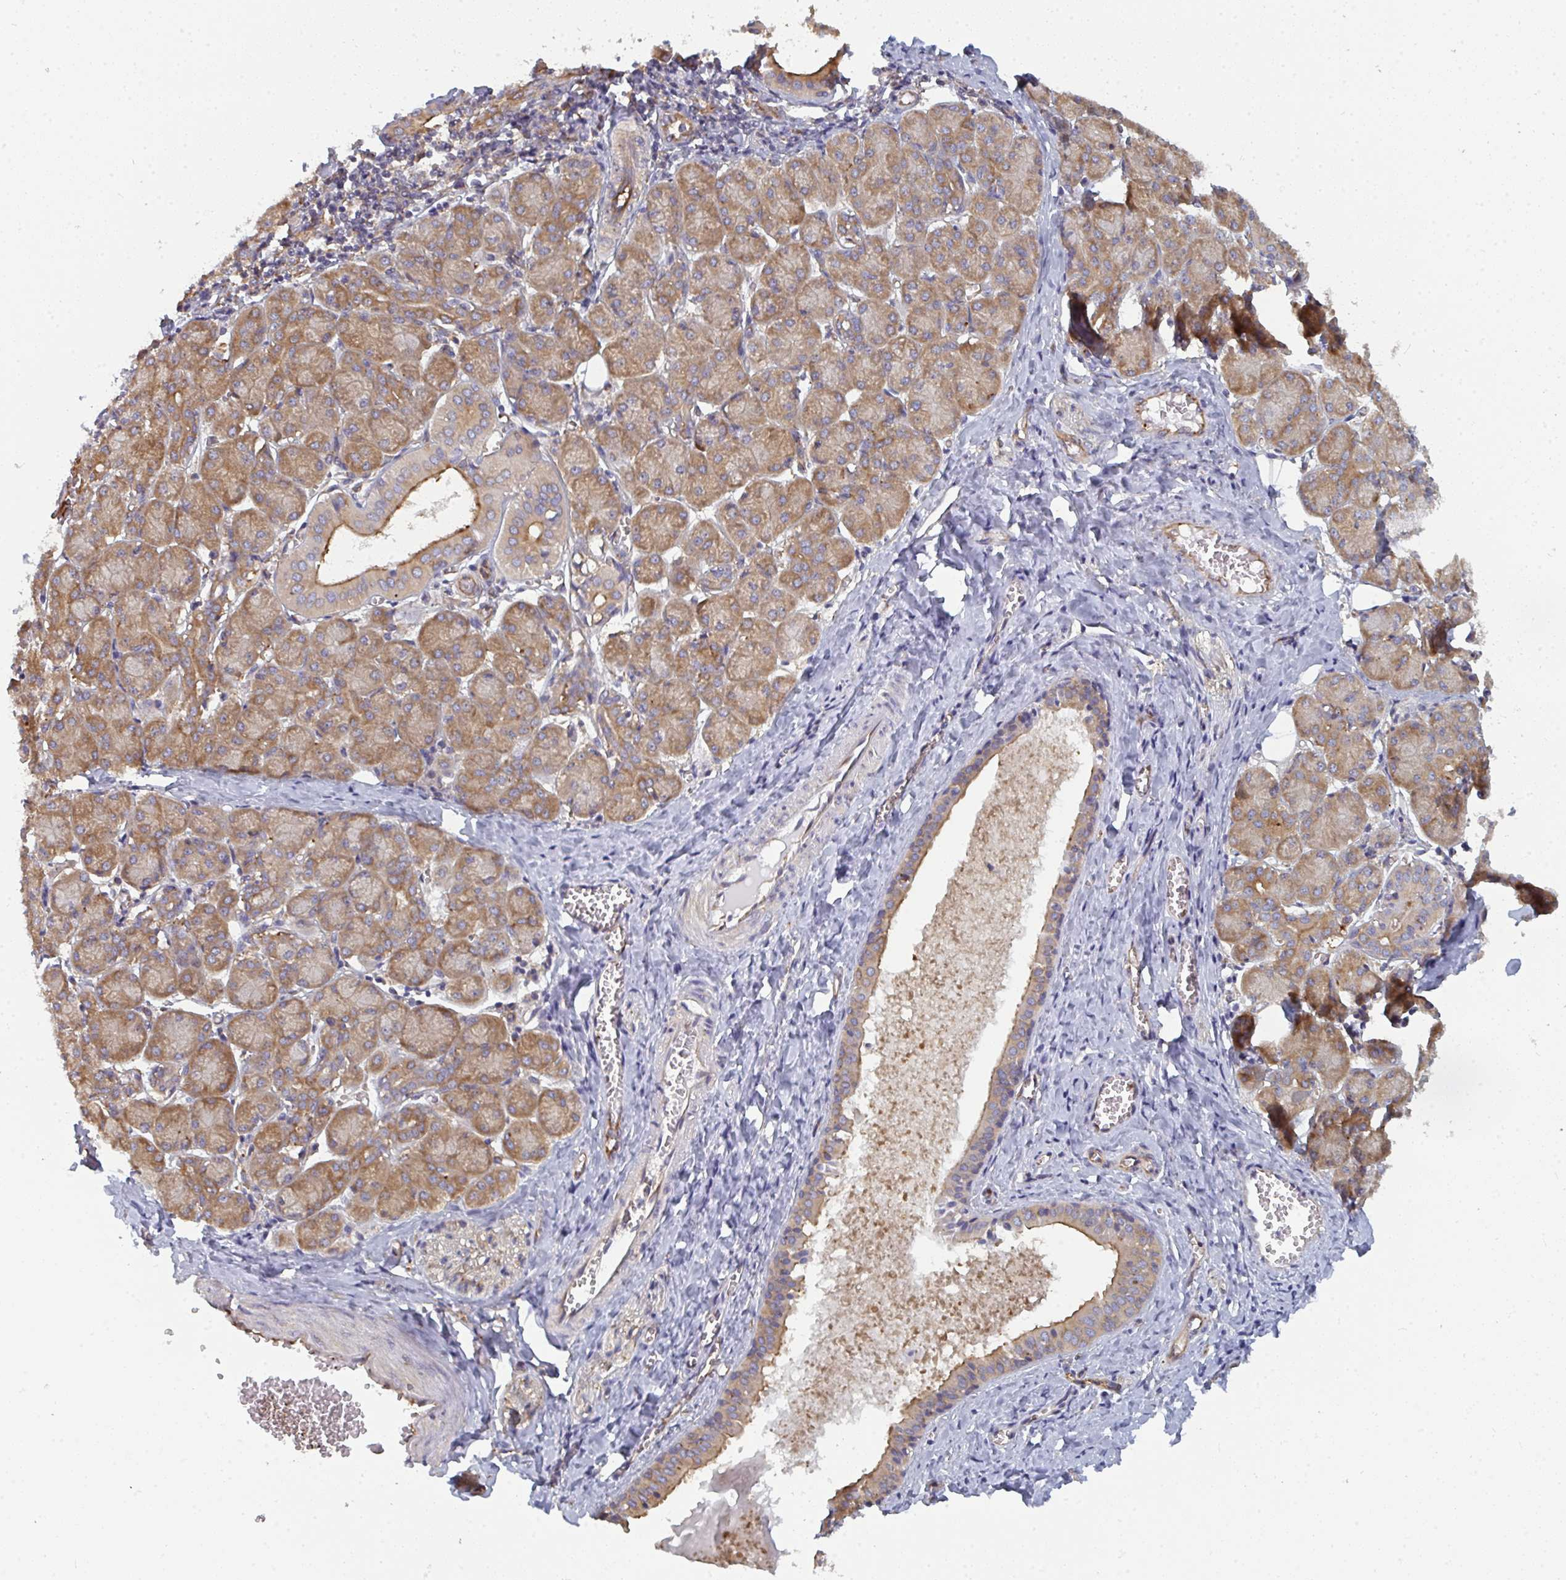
{"staining": {"intensity": "moderate", "quantity": ">75%", "location": "cytoplasmic/membranous"}, "tissue": "salivary gland", "cell_type": "Glandular cells", "image_type": "normal", "snomed": [{"axis": "morphology", "description": "Normal tissue, NOS"}, {"axis": "morphology", "description": "Inflammation, NOS"}, {"axis": "topography", "description": "Lymph node"}, {"axis": "topography", "description": "Salivary gland"}], "caption": "Glandular cells reveal medium levels of moderate cytoplasmic/membranous staining in about >75% of cells in benign salivary gland.", "gene": "DYNC1I2", "patient": {"sex": "male", "age": 3}}